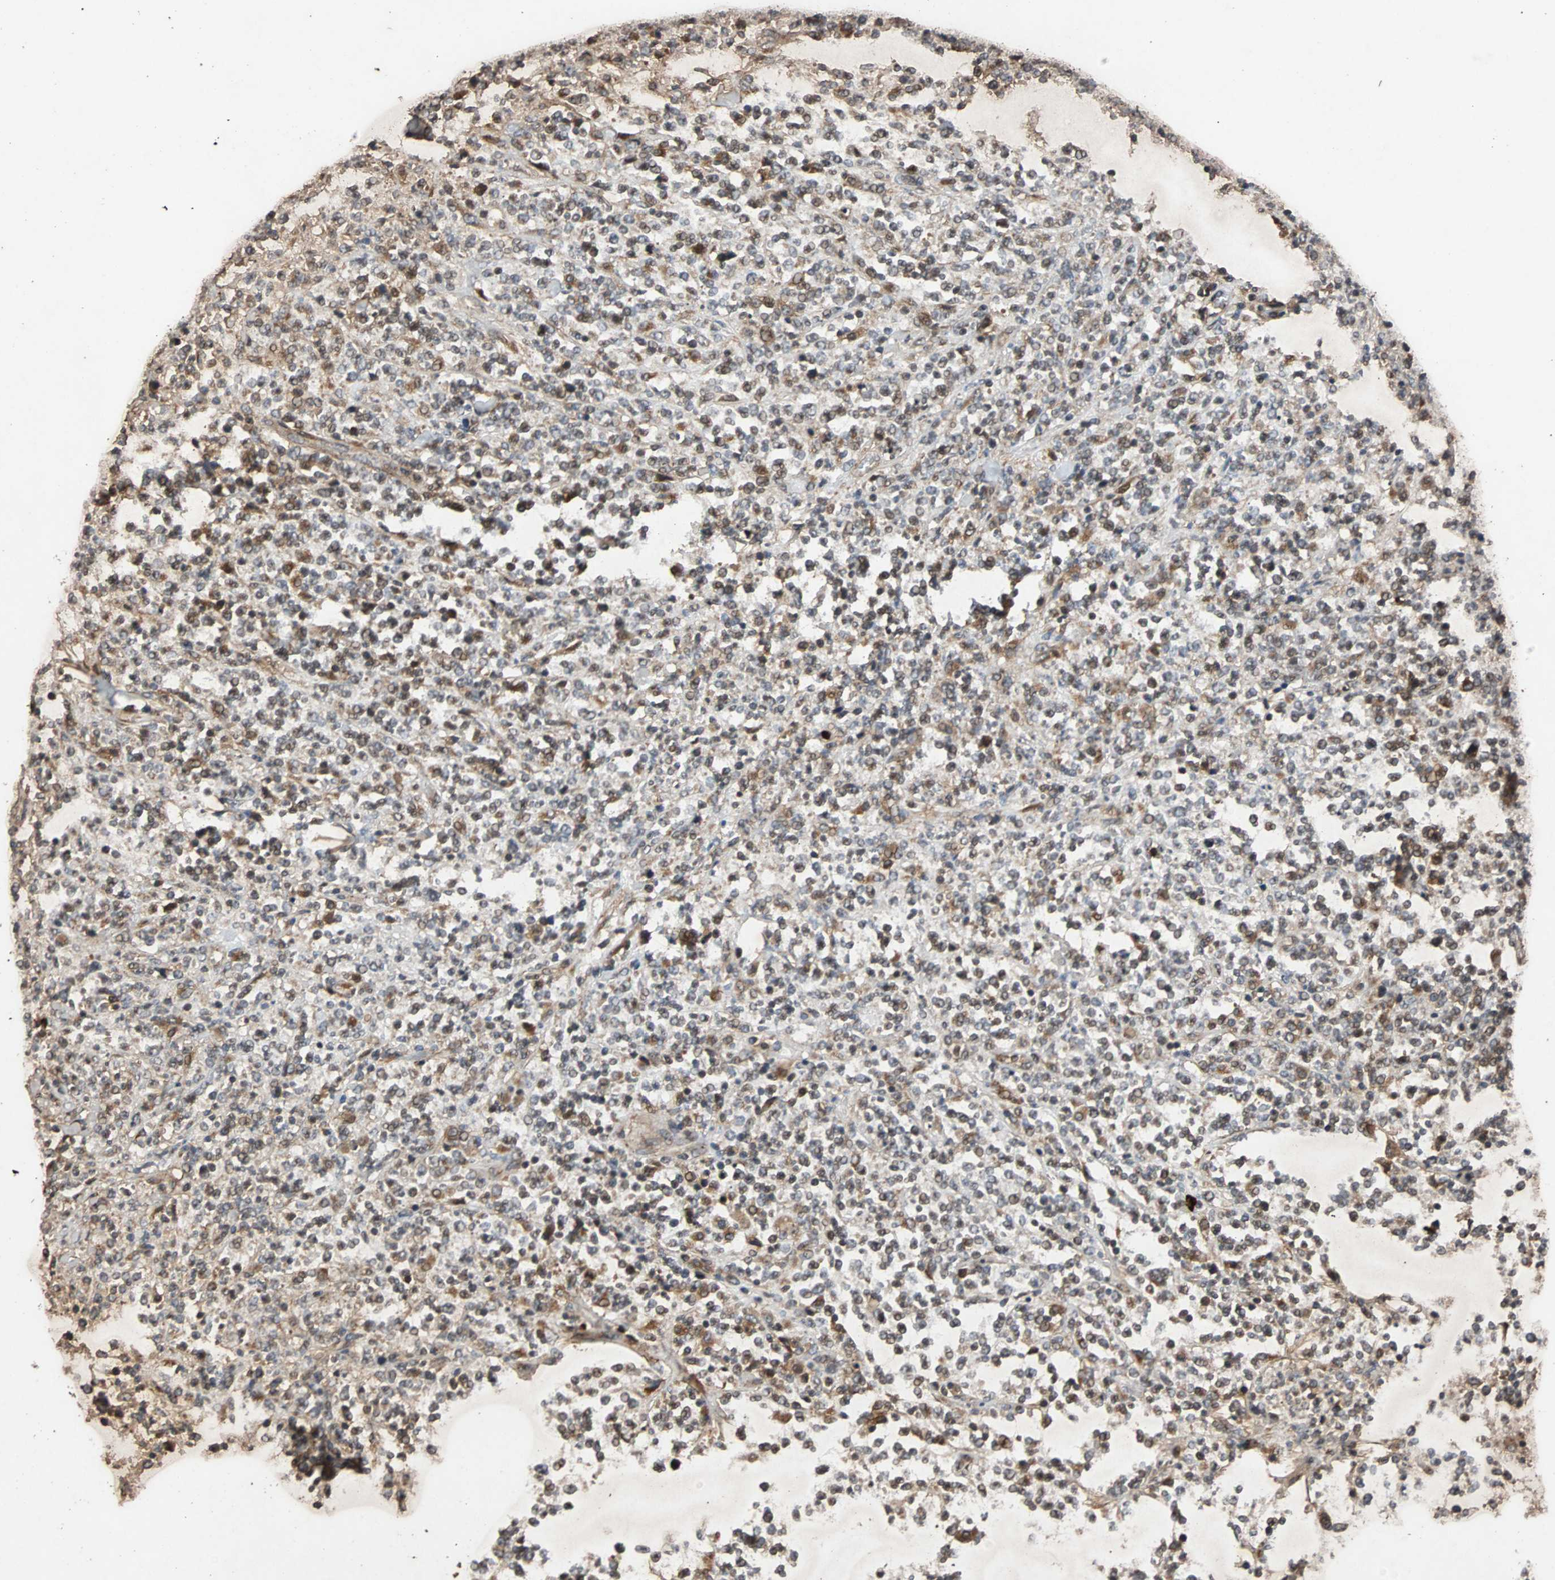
{"staining": {"intensity": "moderate", "quantity": ">75%", "location": "cytoplasmic/membranous,nuclear"}, "tissue": "lymphoma", "cell_type": "Tumor cells", "image_type": "cancer", "snomed": [{"axis": "morphology", "description": "Malignant lymphoma, non-Hodgkin's type, High grade"}, {"axis": "topography", "description": "Soft tissue"}], "caption": "DAB (3,3'-diaminobenzidine) immunohistochemical staining of human lymphoma shows moderate cytoplasmic/membranous and nuclear protein positivity in approximately >75% of tumor cells.", "gene": "USP31", "patient": {"sex": "male", "age": 18}}